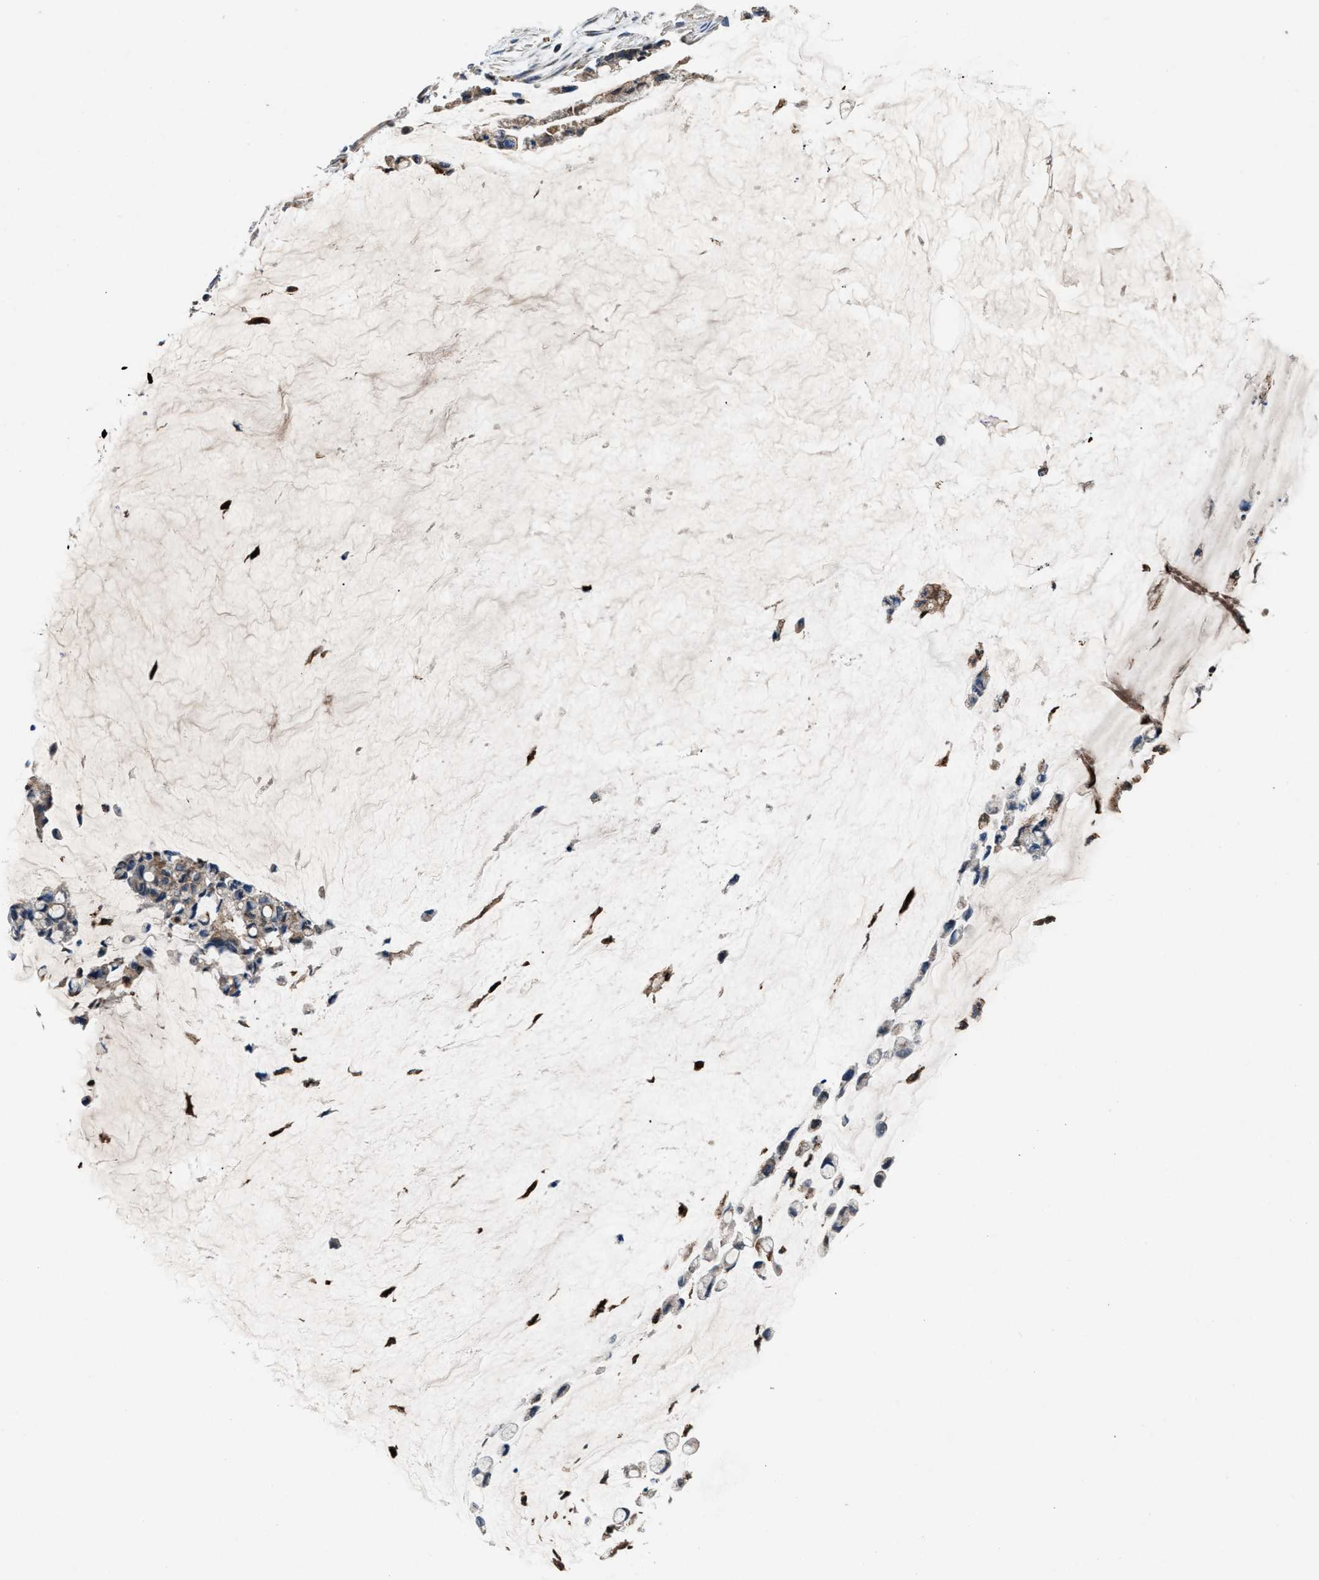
{"staining": {"intensity": "weak", "quantity": ">75%", "location": "cytoplasmic/membranous"}, "tissue": "pancreatic cancer", "cell_type": "Tumor cells", "image_type": "cancer", "snomed": [{"axis": "morphology", "description": "Adenocarcinoma, NOS"}, {"axis": "topography", "description": "Pancreas"}], "caption": "IHC photomicrograph of human pancreatic cancer stained for a protein (brown), which demonstrates low levels of weak cytoplasmic/membranous staining in about >75% of tumor cells.", "gene": "FAM221A", "patient": {"sex": "male", "age": 41}}